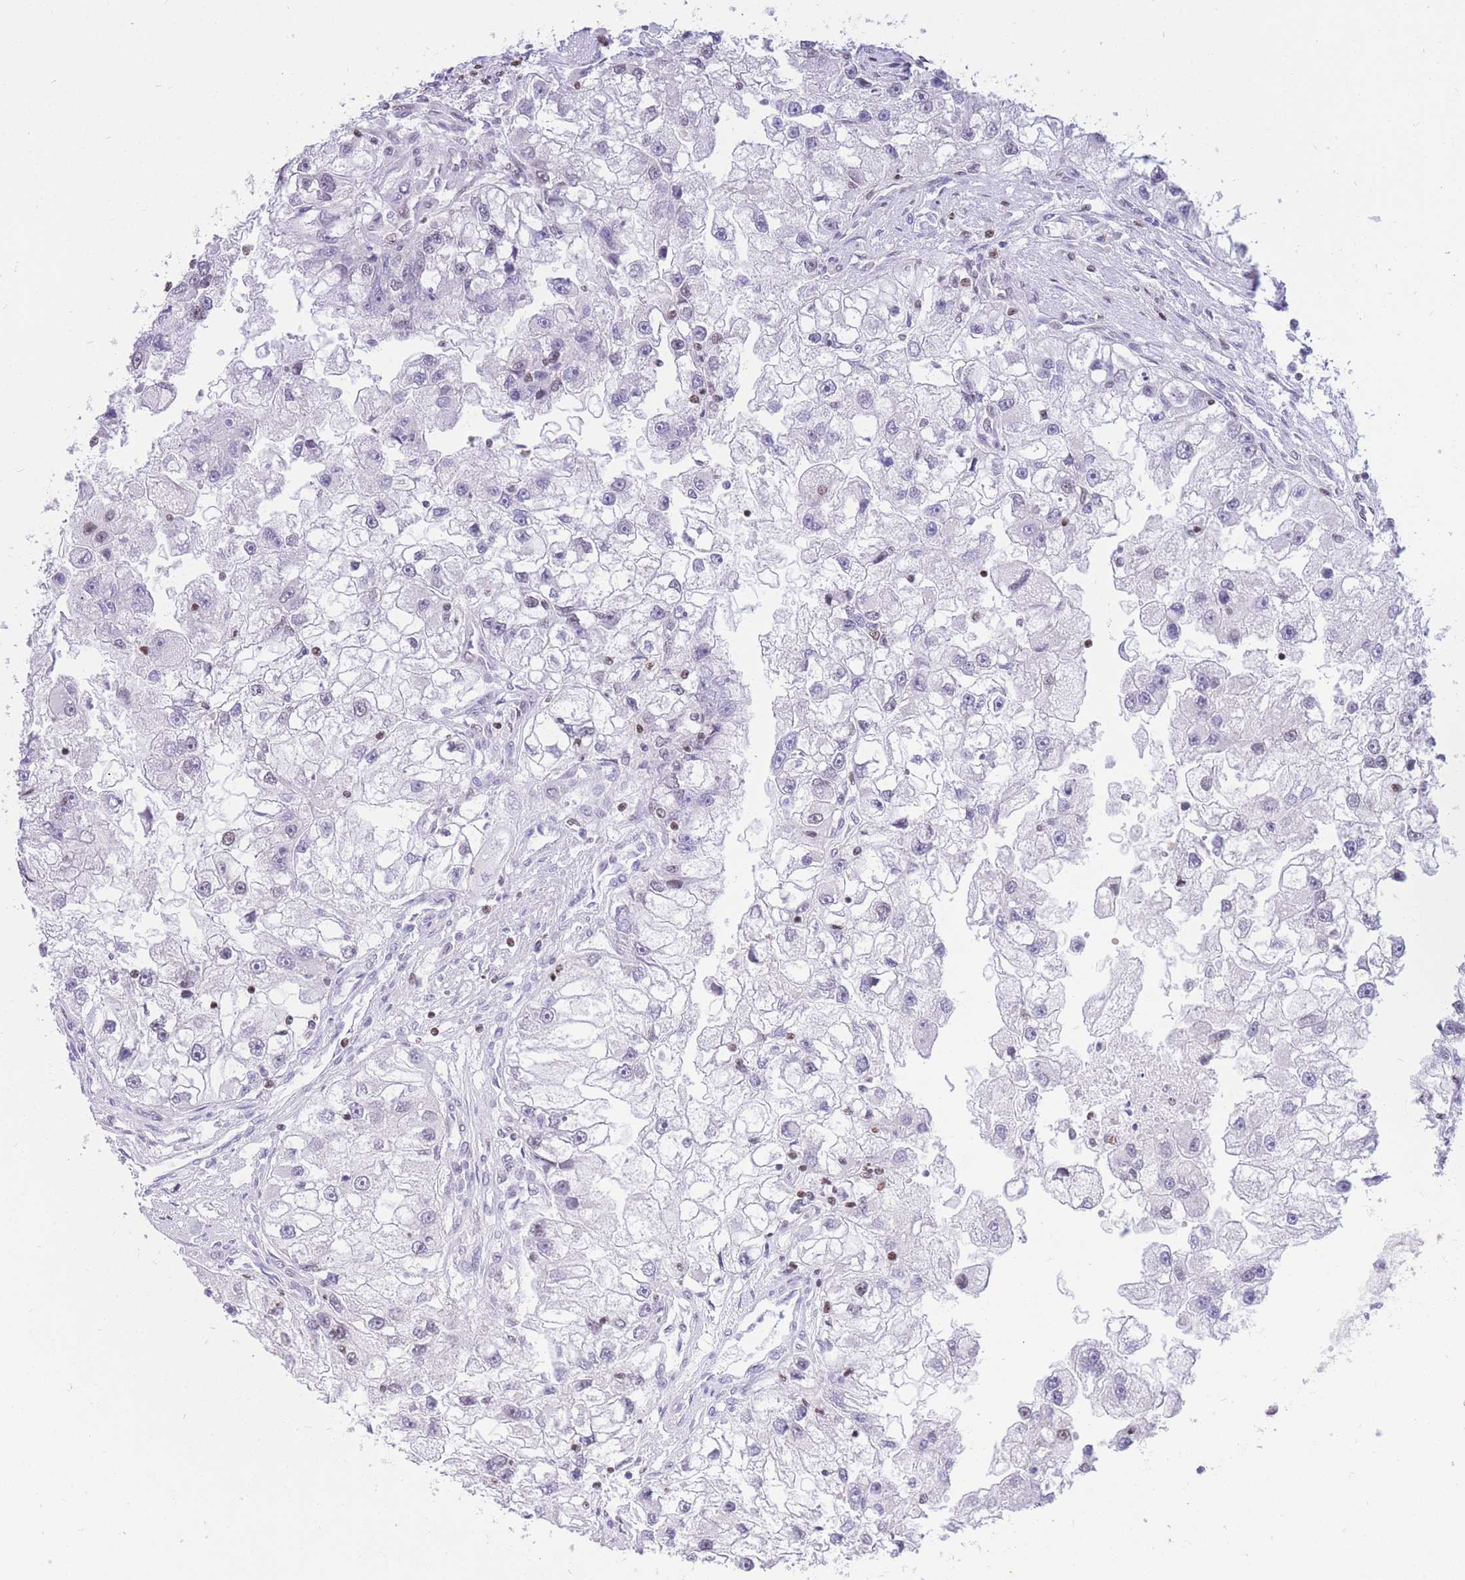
{"staining": {"intensity": "negative", "quantity": "none", "location": "none"}, "tissue": "renal cancer", "cell_type": "Tumor cells", "image_type": "cancer", "snomed": [{"axis": "morphology", "description": "Adenocarcinoma, NOS"}, {"axis": "topography", "description": "Kidney"}], "caption": "A high-resolution micrograph shows immunohistochemistry staining of renal cancer (adenocarcinoma), which shows no significant positivity in tumor cells.", "gene": "HMGN1", "patient": {"sex": "male", "age": 63}}